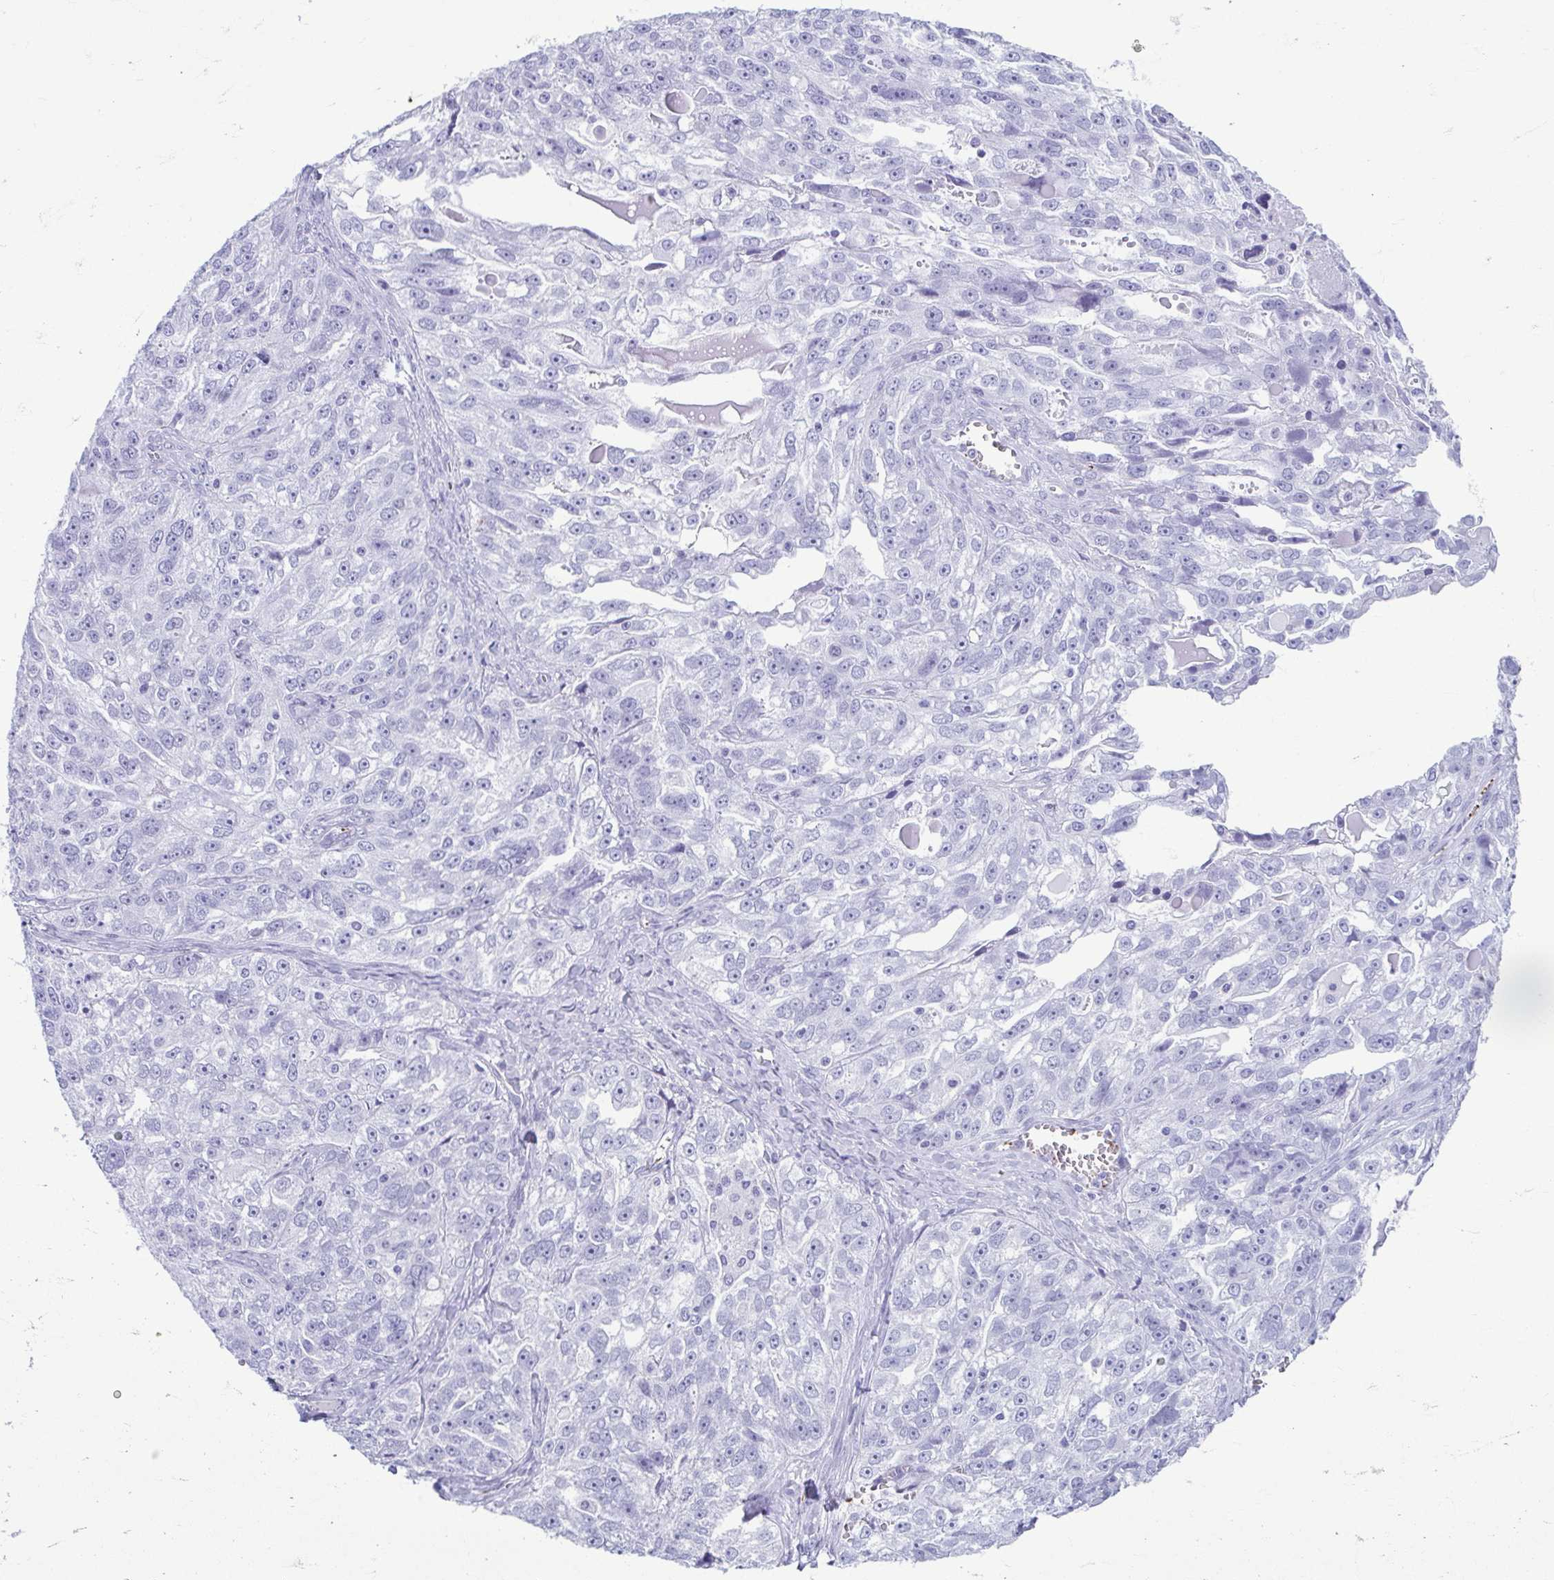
{"staining": {"intensity": "negative", "quantity": "none", "location": "none"}, "tissue": "ovarian cancer", "cell_type": "Tumor cells", "image_type": "cancer", "snomed": [{"axis": "morphology", "description": "Cystadenocarcinoma, serous, NOS"}, {"axis": "topography", "description": "Ovary"}], "caption": "A histopathology image of human serous cystadenocarcinoma (ovarian) is negative for staining in tumor cells. Brightfield microscopy of immunohistochemistry stained with DAB (3,3'-diaminobenzidine) (brown) and hematoxylin (blue), captured at high magnification.", "gene": "TCEAL3", "patient": {"sex": "female", "age": 51}}